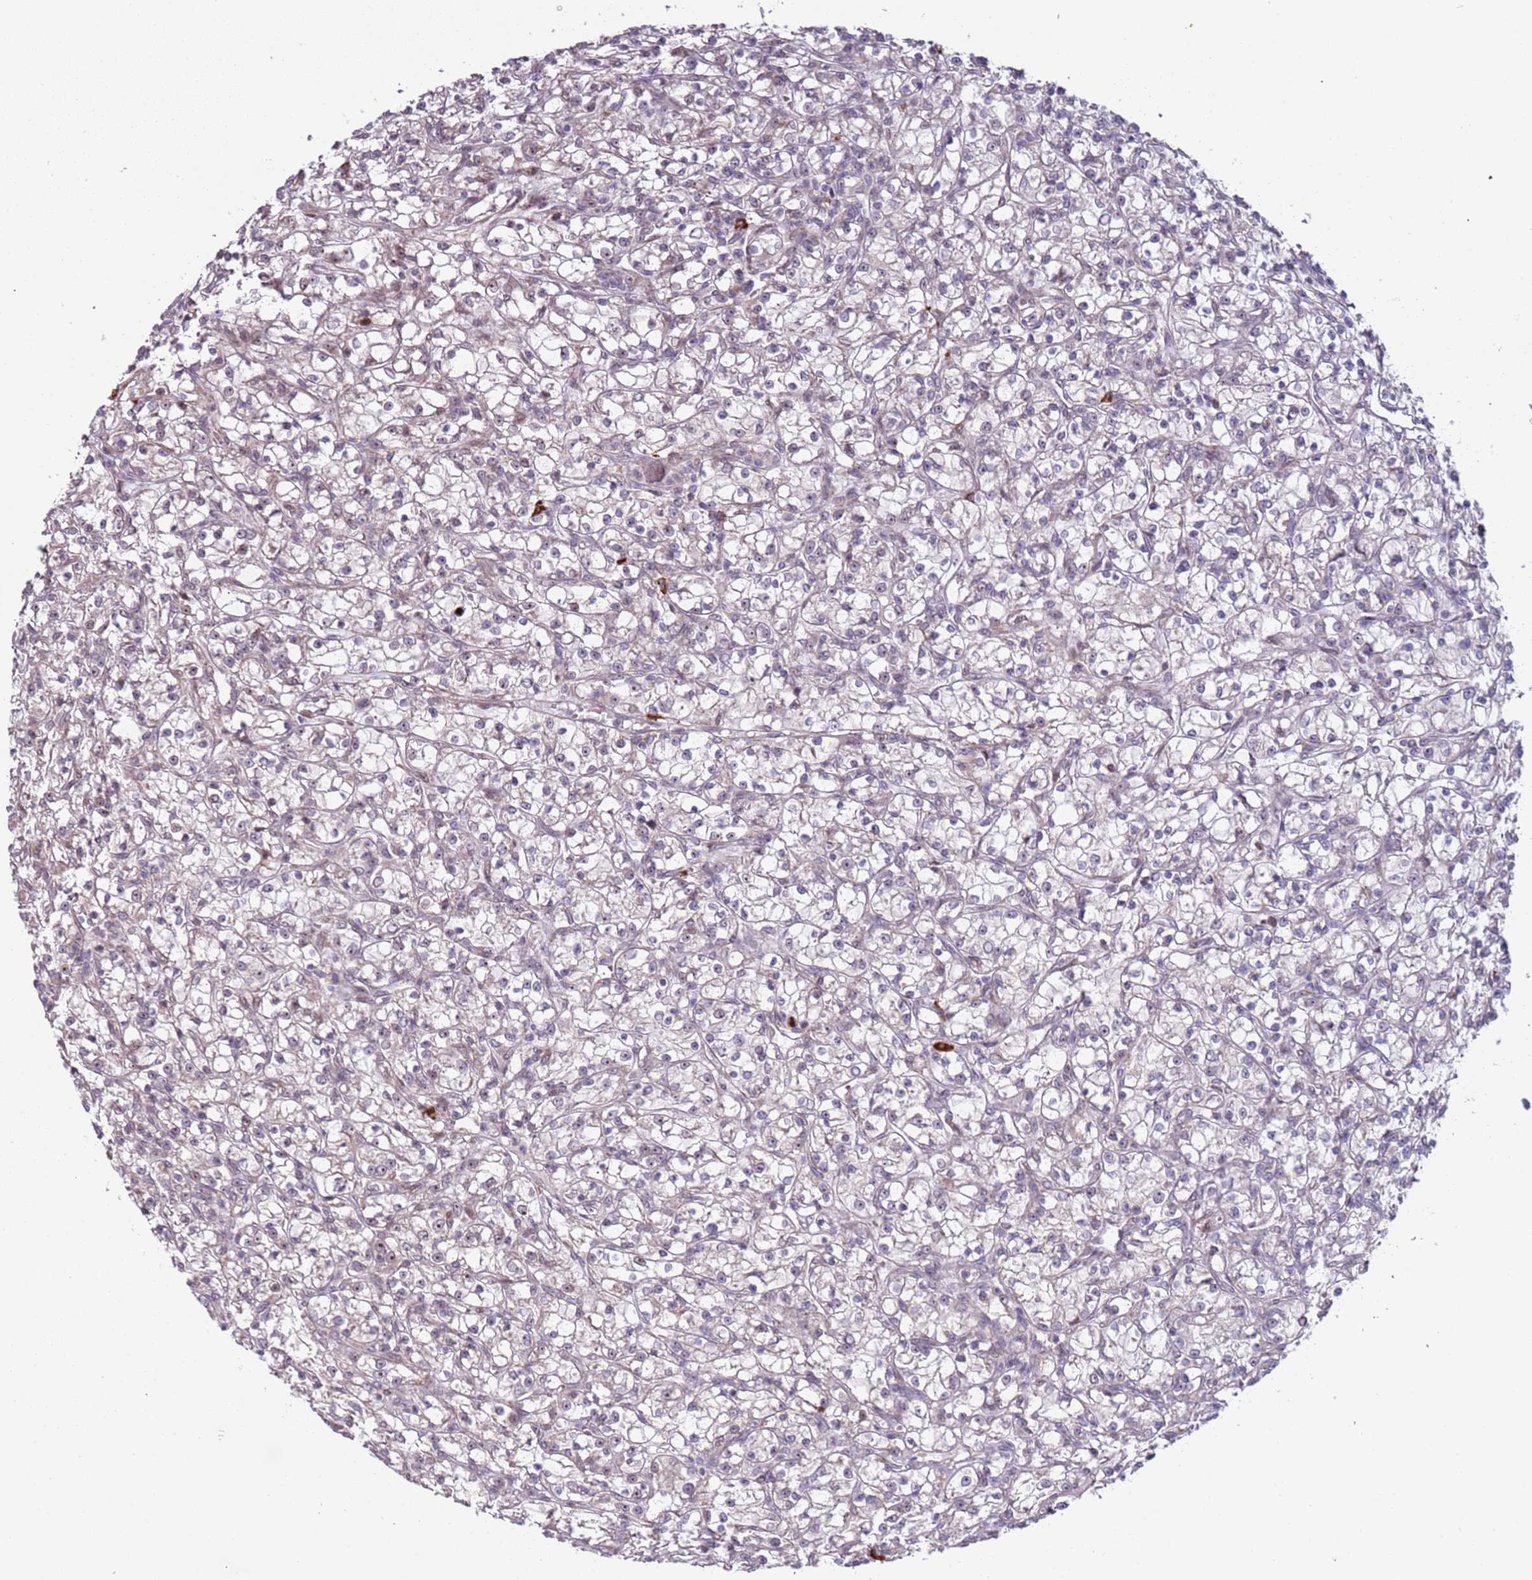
{"staining": {"intensity": "weak", "quantity": "<25%", "location": "nuclear"}, "tissue": "renal cancer", "cell_type": "Tumor cells", "image_type": "cancer", "snomed": [{"axis": "morphology", "description": "Adenocarcinoma, NOS"}, {"axis": "topography", "description": "Kidney"}], "caption": "Image shows no significant protein expression in tumor cells of renal adenocarcinoma. (Brightfield microscopy of DAB IHC at high magnification).", "gene": "UCMA", "patient": {"sex": "female", "age": 59}}